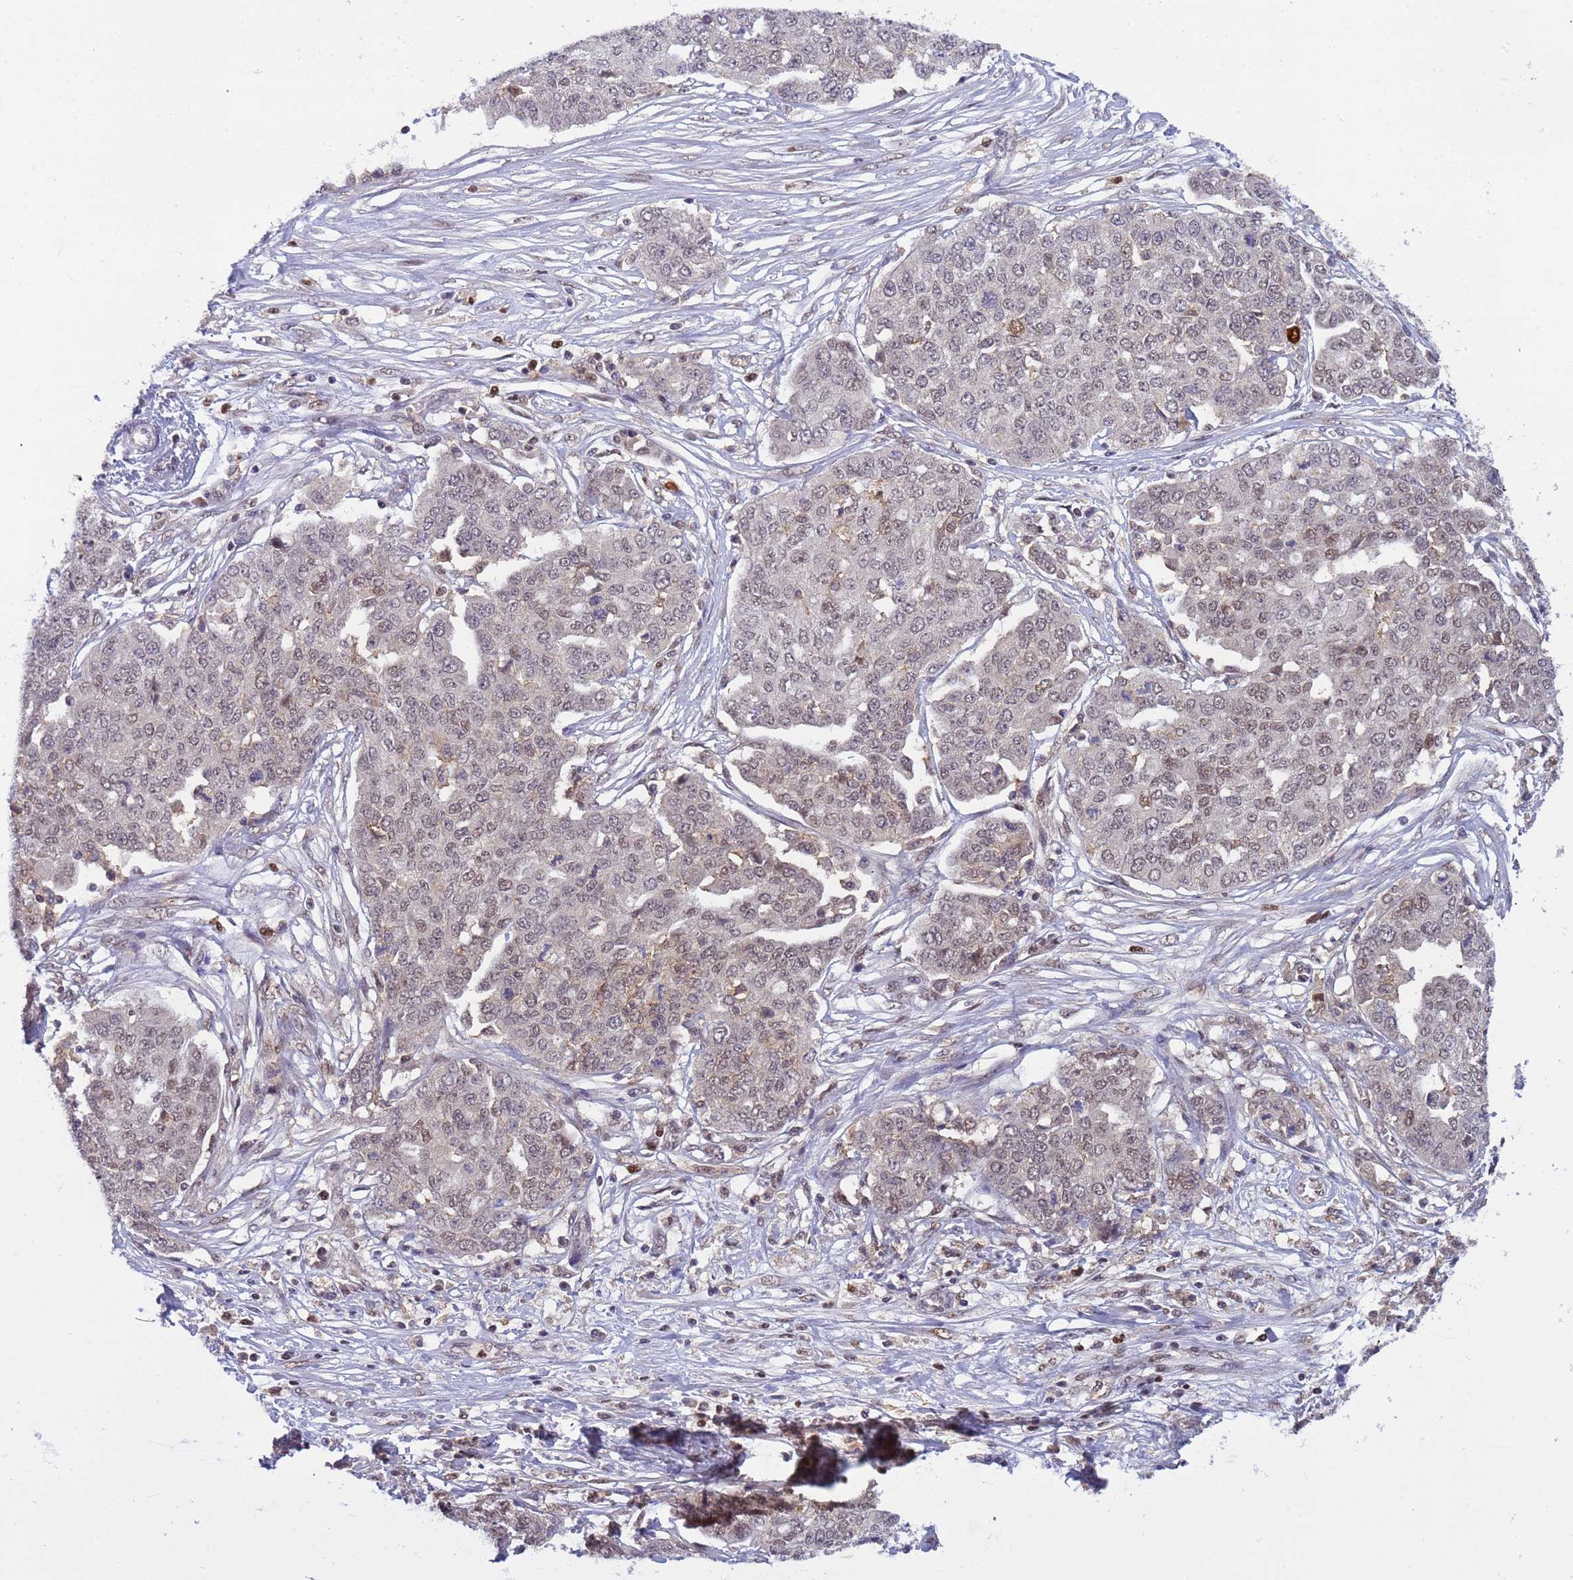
{"staining": {"intensity": "weak", "quantity": "25%-75%", "location": "nuclear"}, "tissue": "ovarian cancer", "cell_type": "Tumor cells", "image_type": "cancer", "snomed": [{"axis": "morphology", "description": "Cystadenocarcinoma, serous, NOS"}, {"axis": "topography", "description": "Soft tissue"}, {"axis": "topography", "description": "Ovary"}], "caption": "Protein expression by IHC displays weak nuclear positivity in about 25%-75% of tumor cells in ovarian cancer. (Brightfield microscopy of DAB IHC at high magnification).", "gene": "CD53", "patient": {"sex": "female", "age": 57}}